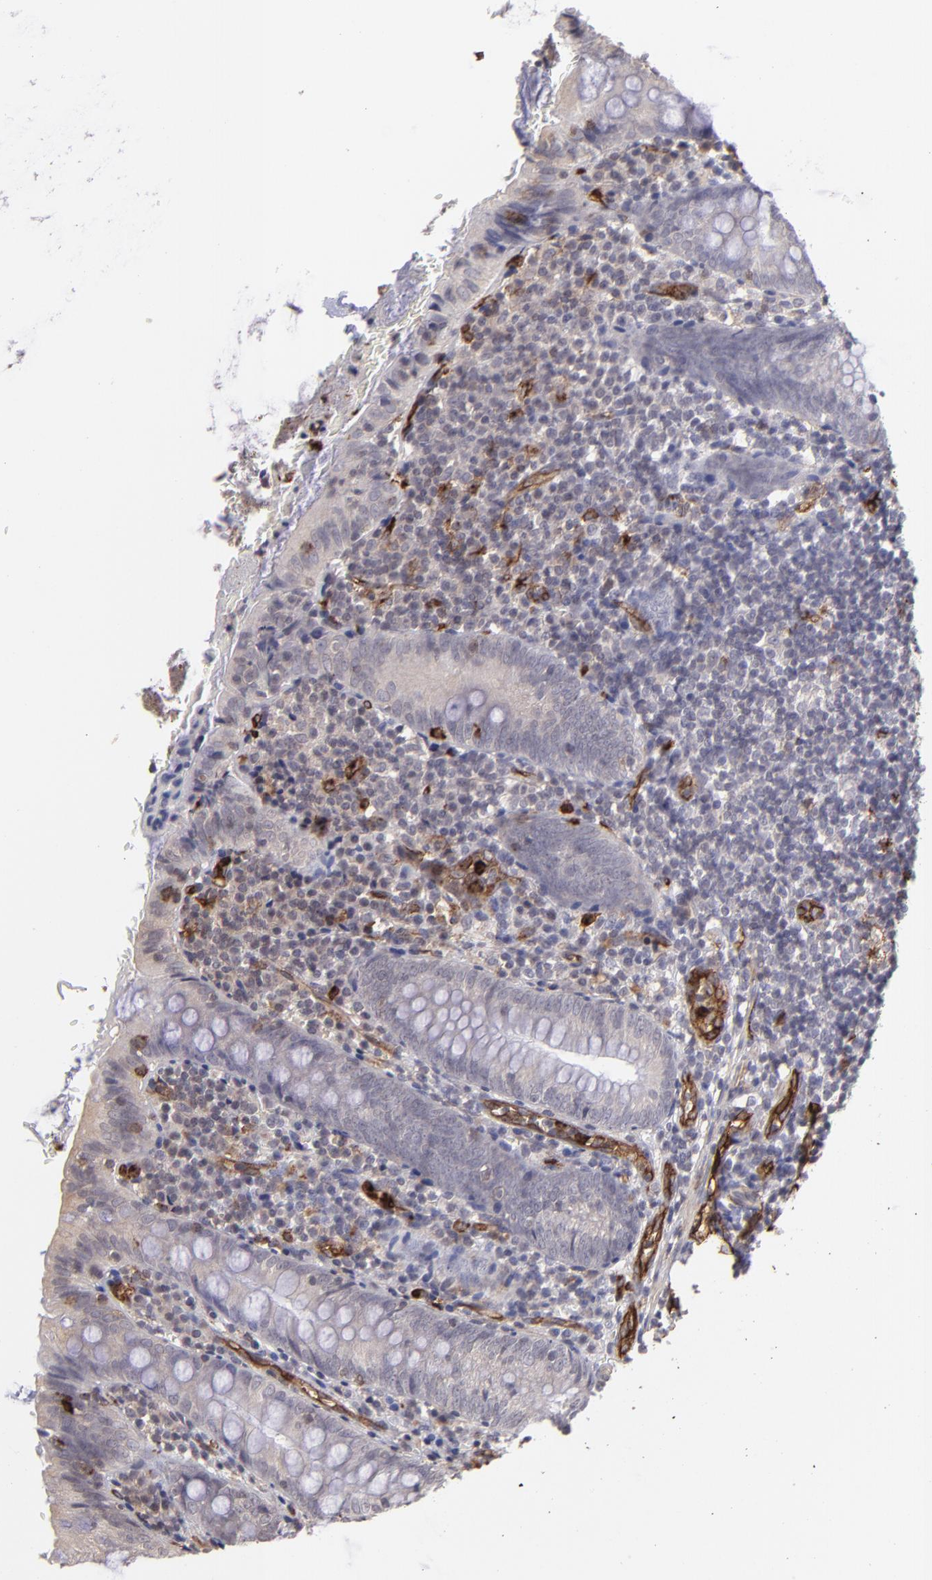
{"staining": {"intensity": "negative", "quantity": "none", "location": "none"}, "tissue": "appendix", "cell_type": "Glandular cells", "image_type": "normal", "snomed": [{"axis": "morphology", "description": "Normal tissue, NOS"}, {"axis": "topography", "description": "Appendix"}], "caption": "Immunohistochemistry (IHC) micrograph of unremarkable human appendix stained for a protein (brown), which shows no expression in glandular cells.", "gene": "DYSF", "patient": {"sex": "female", "age": 10}}